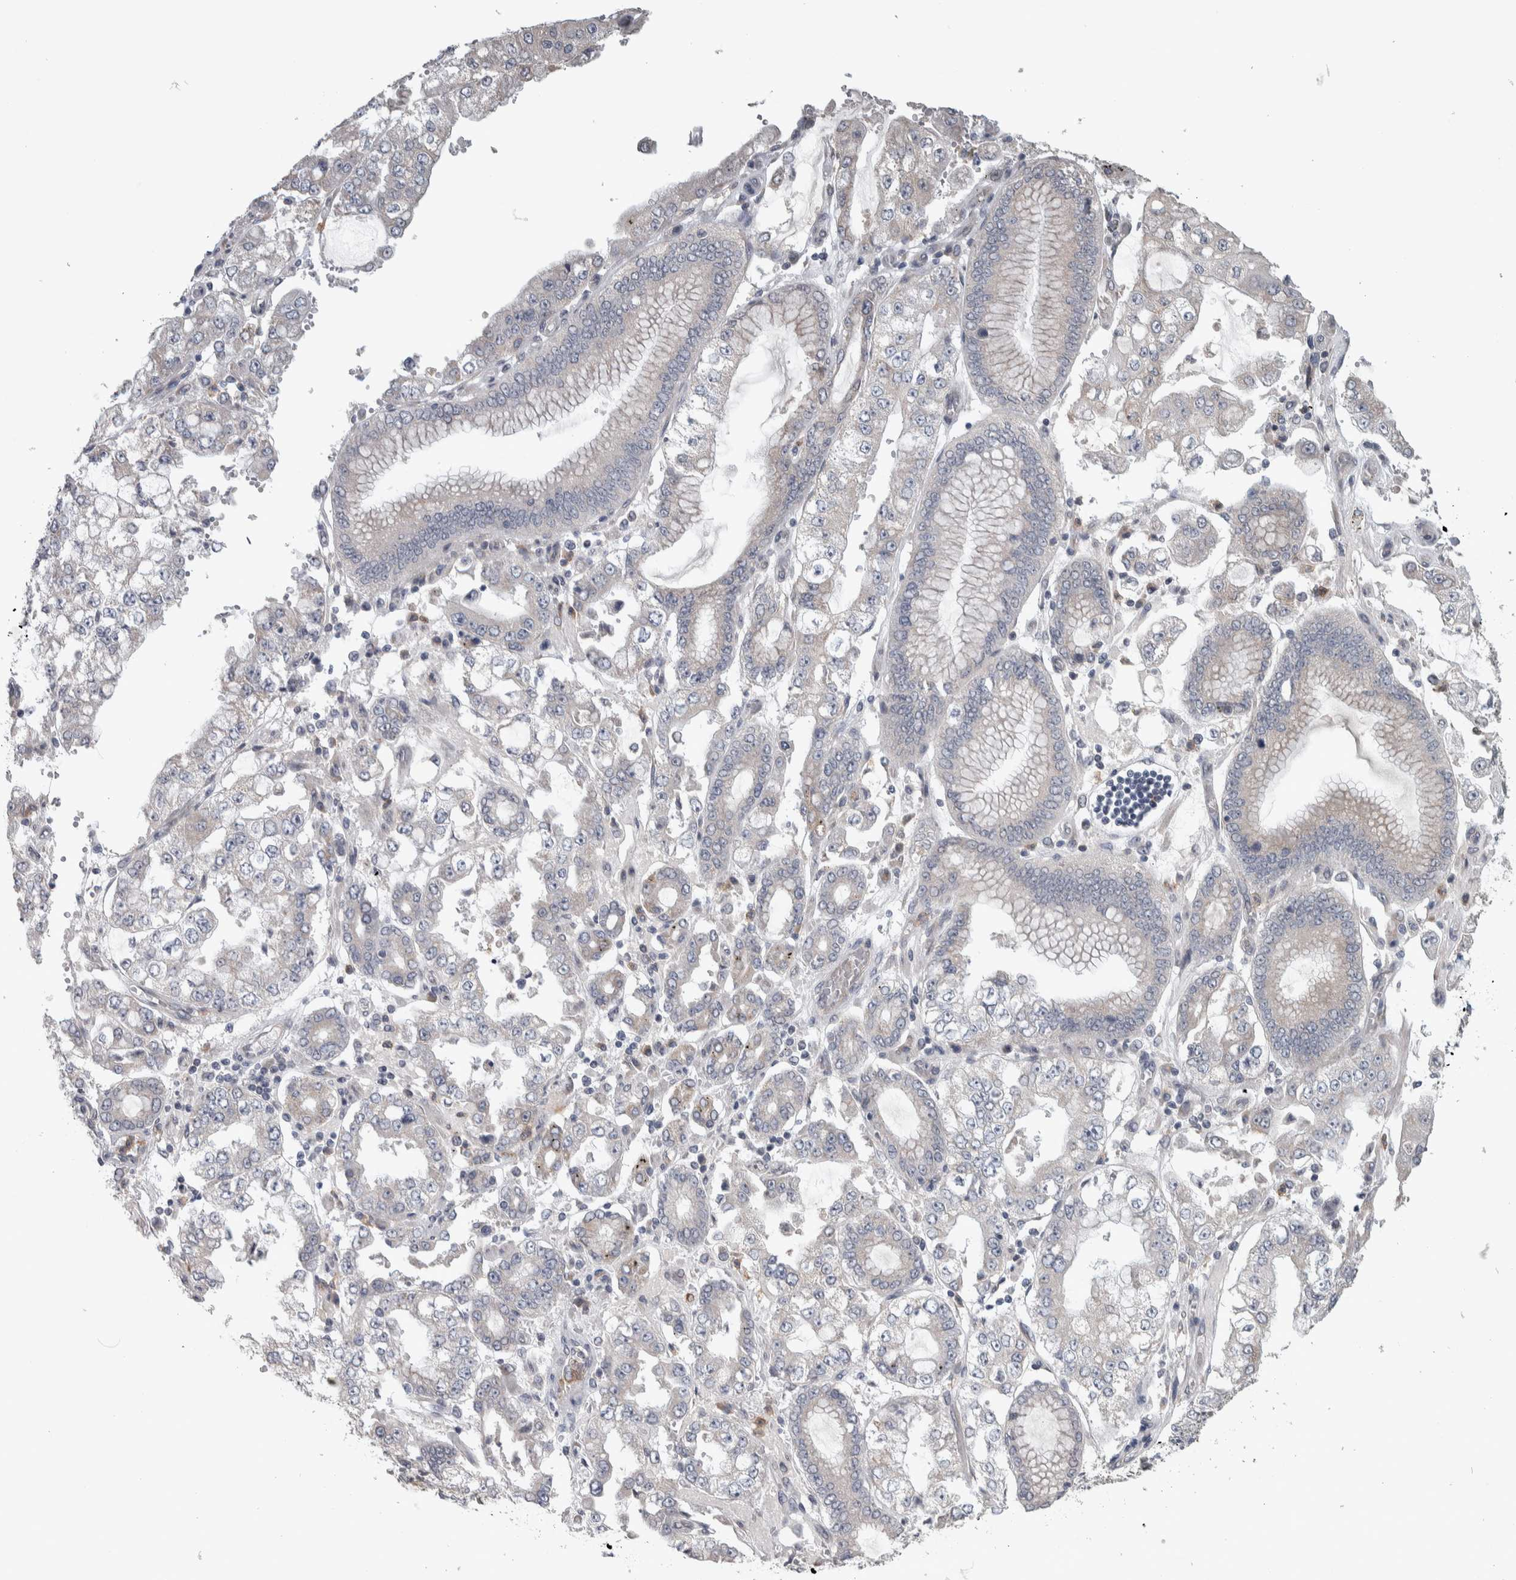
{"staining": {"intensity": "negative", "quantity": "none", "location": "none"}, "tissue": "stomach cancer", "cell_type": "Tumor cells", "image_type": "cancer", "snomed": [{"axis": "morphology", "description": "Adenocarcinoma, NOS"}, {"axis": "topography", "description": "Stomach"}], "caption": "Immunohistochemistry (IHC) of stomach adenocarcinoma exhibits no expression in tumor cells.", "gene": "SRP68", "patient": {"sex": "male", "age": 76}}